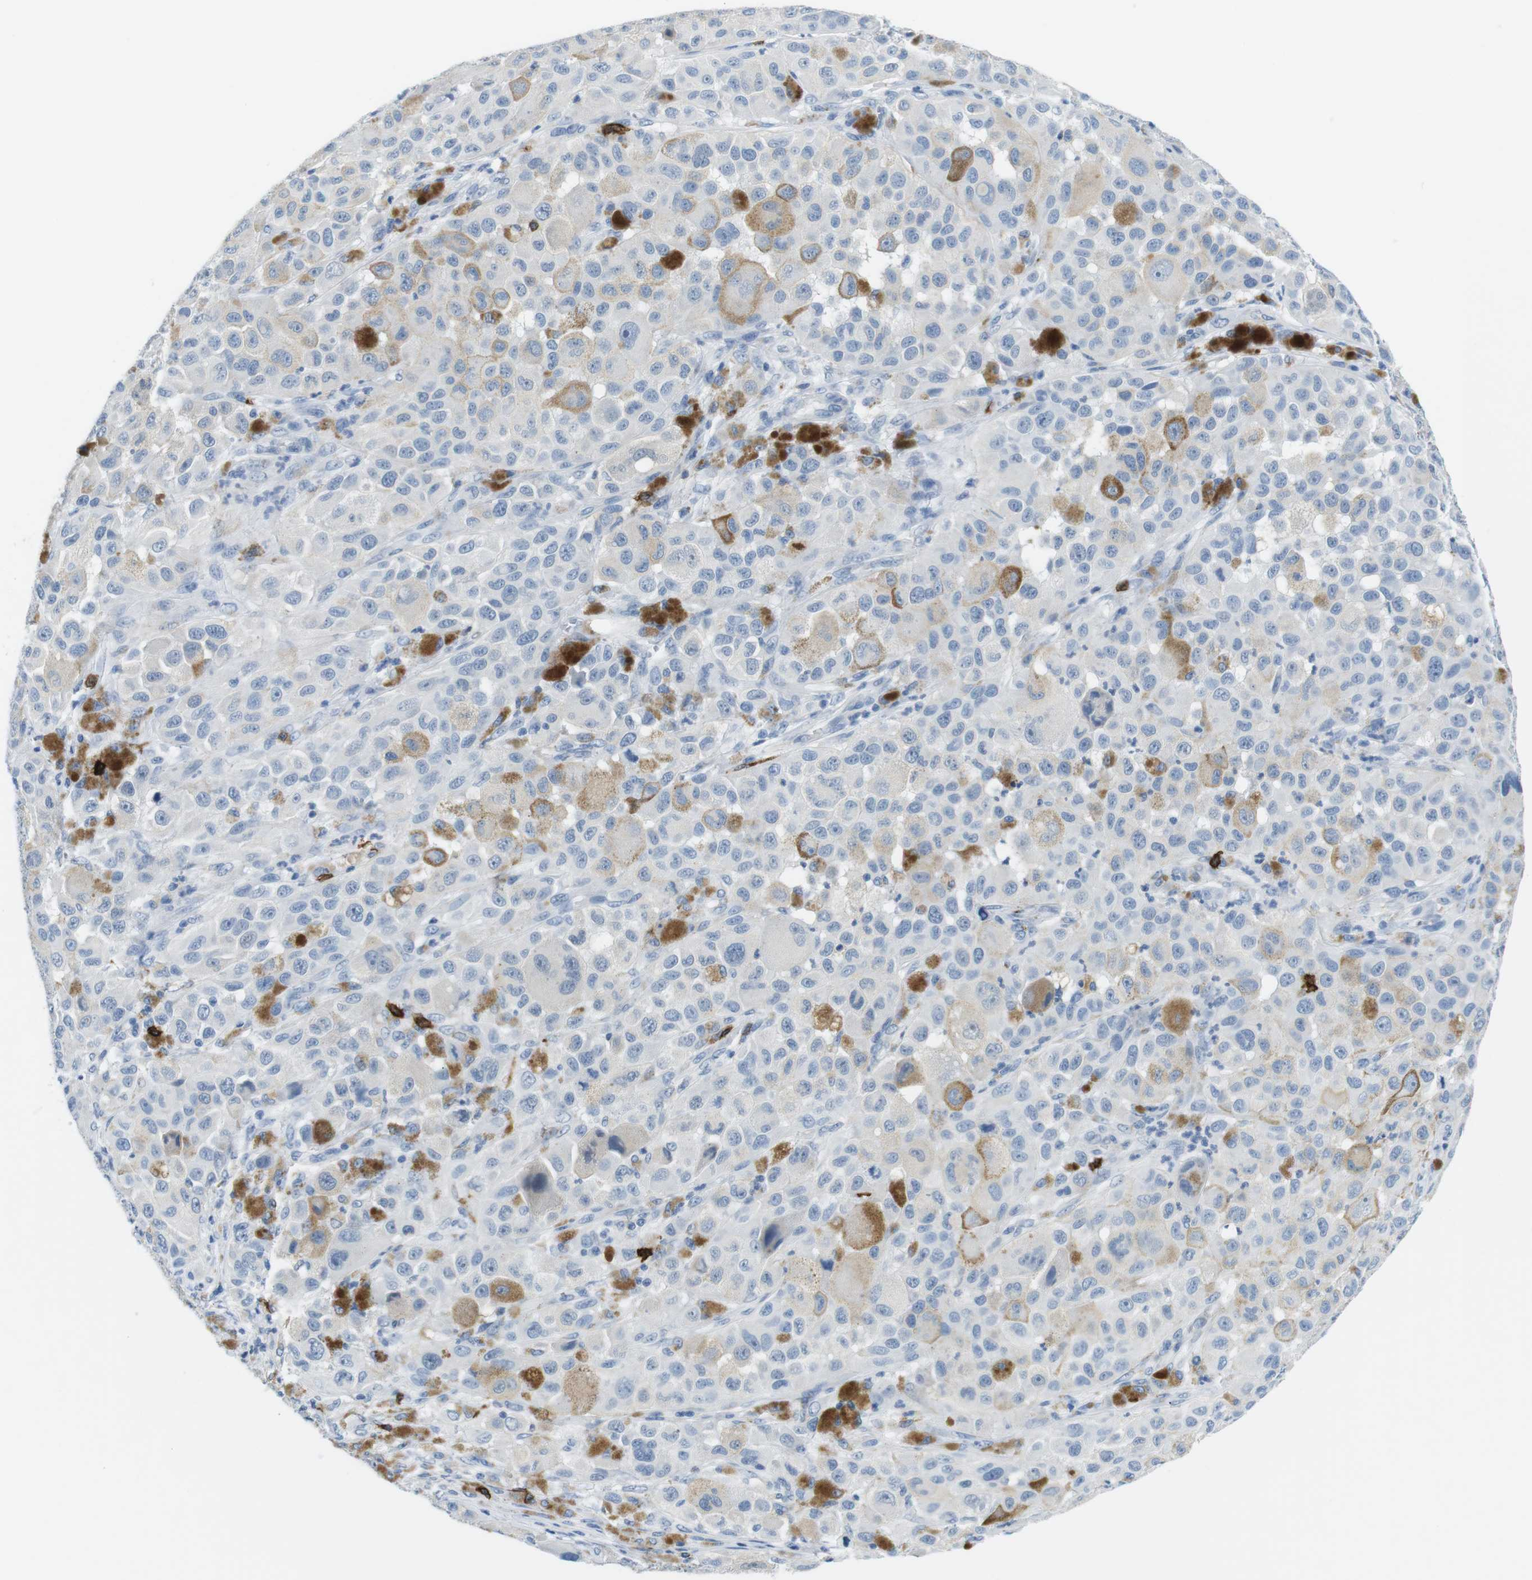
{"staining": {"intensity": "weak", "quantity": "<25%", "location": "cytoplasmic/membranous"}, "tissue": "melanoma", "cell_type": "Tumor cells", "image_type": "cancer", "snomed": [{"axis": "morphology", "description": "Malignant melanoma, NOS"}, {"axis": "topography", "description": "Skin"}], "caption": "IHC of melanoma demonstrates no positivity in tumor cells. (DAB (3,3'-diaminobenzidine) IHC with hematoxylin counter stain).", "gene": "TNFRSF4", "patient": {"sex": "male", "age": 96}}